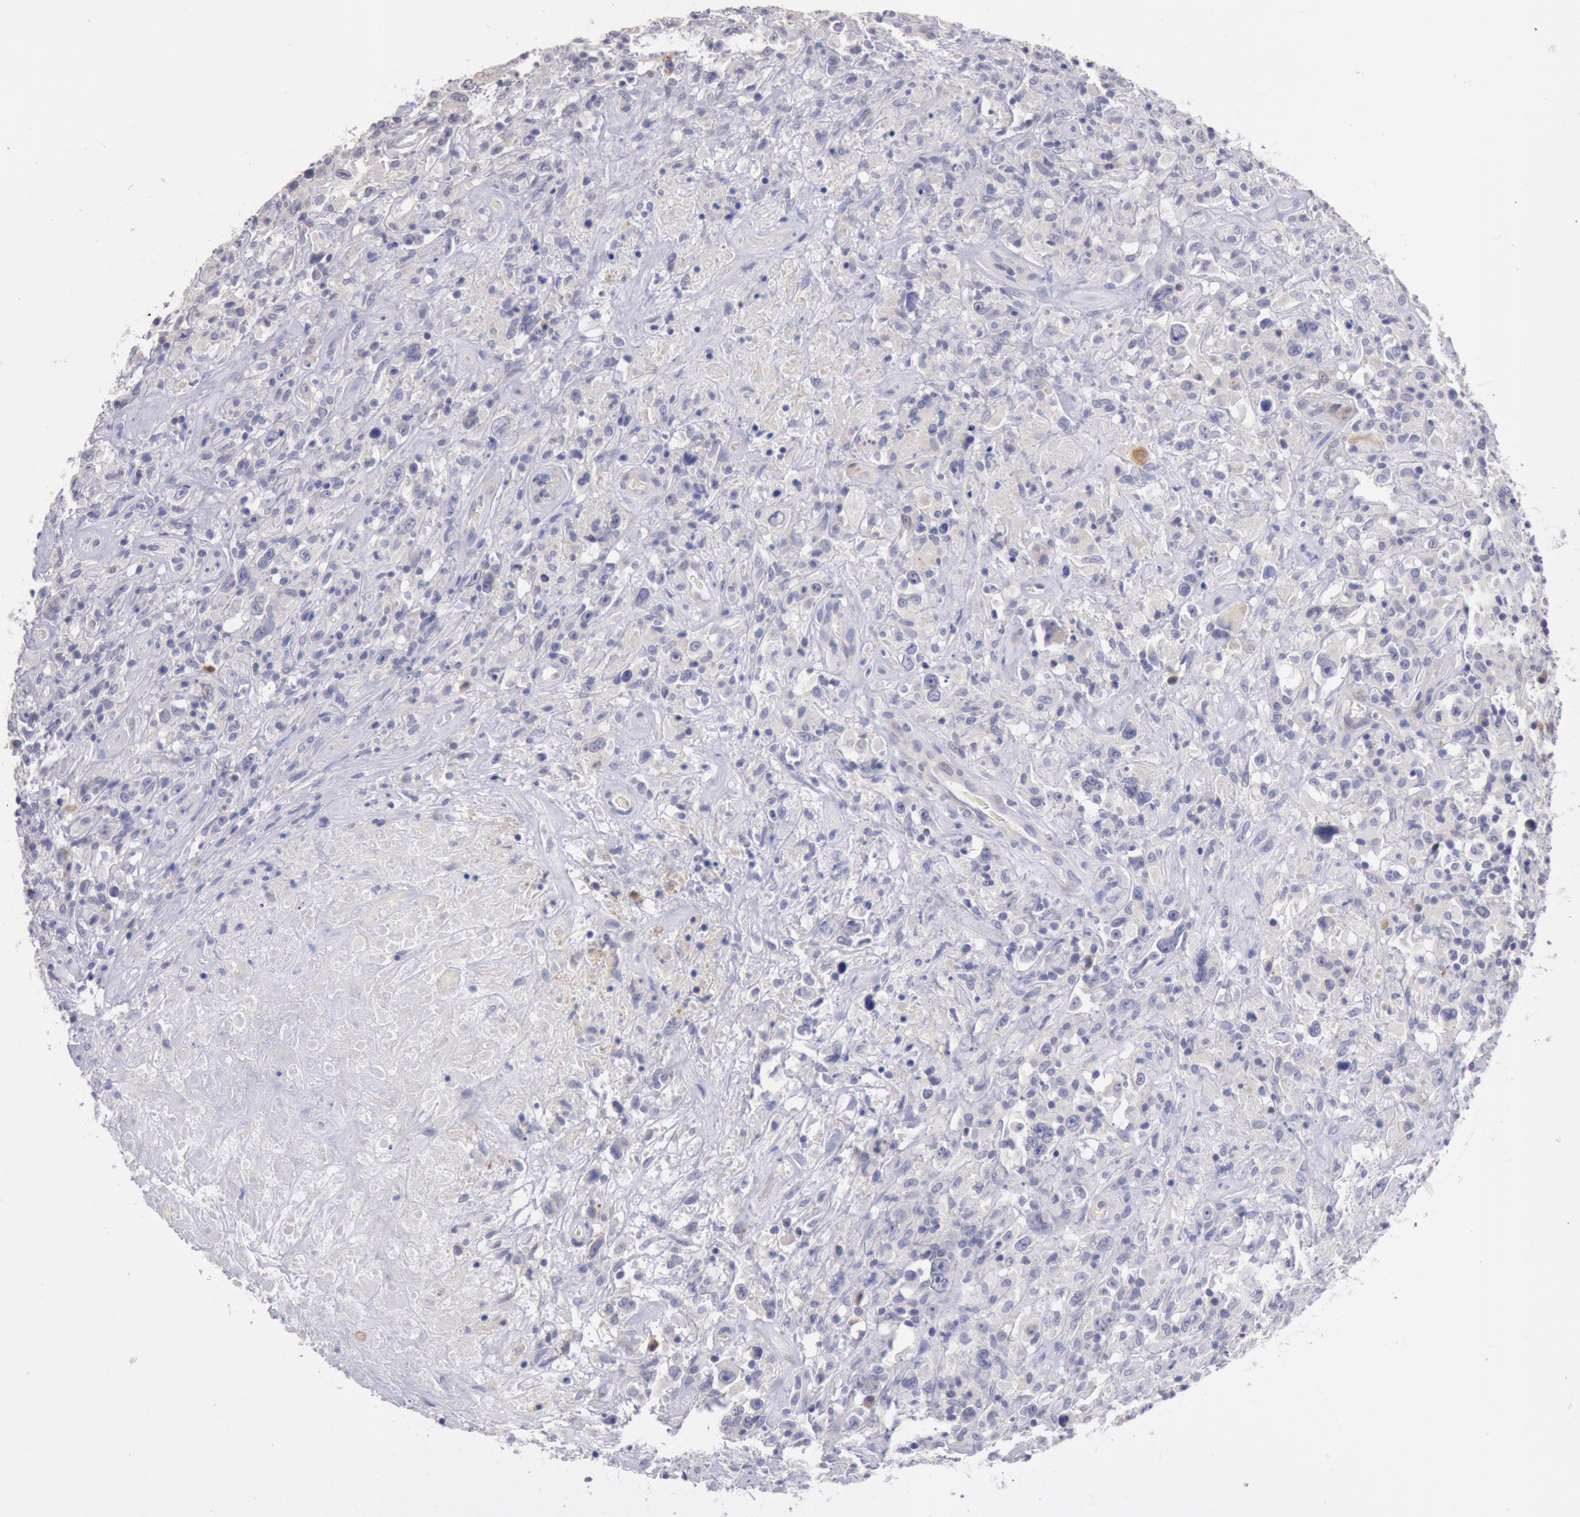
{"staining": {"intensity": "negative", "quantity": "none", "location": "none"}, "tissue": "lymphoma", "cell_type": "Tumor cells", "image_type": "cancer", "snomed": [{"axis": "morphology", "description": "Hodgkin's disease, NOS"}, {"axis": "topography", "description": "Lymph node"}], "caption": "High power microscopy micrograph of an immunohistochemistry (IHC) histopathology image of Hodgkin's disease, revealing no significant positivity in tumor cells. The staining was performed using DAB (3,3'-diaminobenzidine) to visualize the protein expression in brown, while the nuclei were stained in blue with hematoxylin (Magnification: 20x).", "gene": "GAL3ST1", "patient": {"sex": "male", "age": 46}}